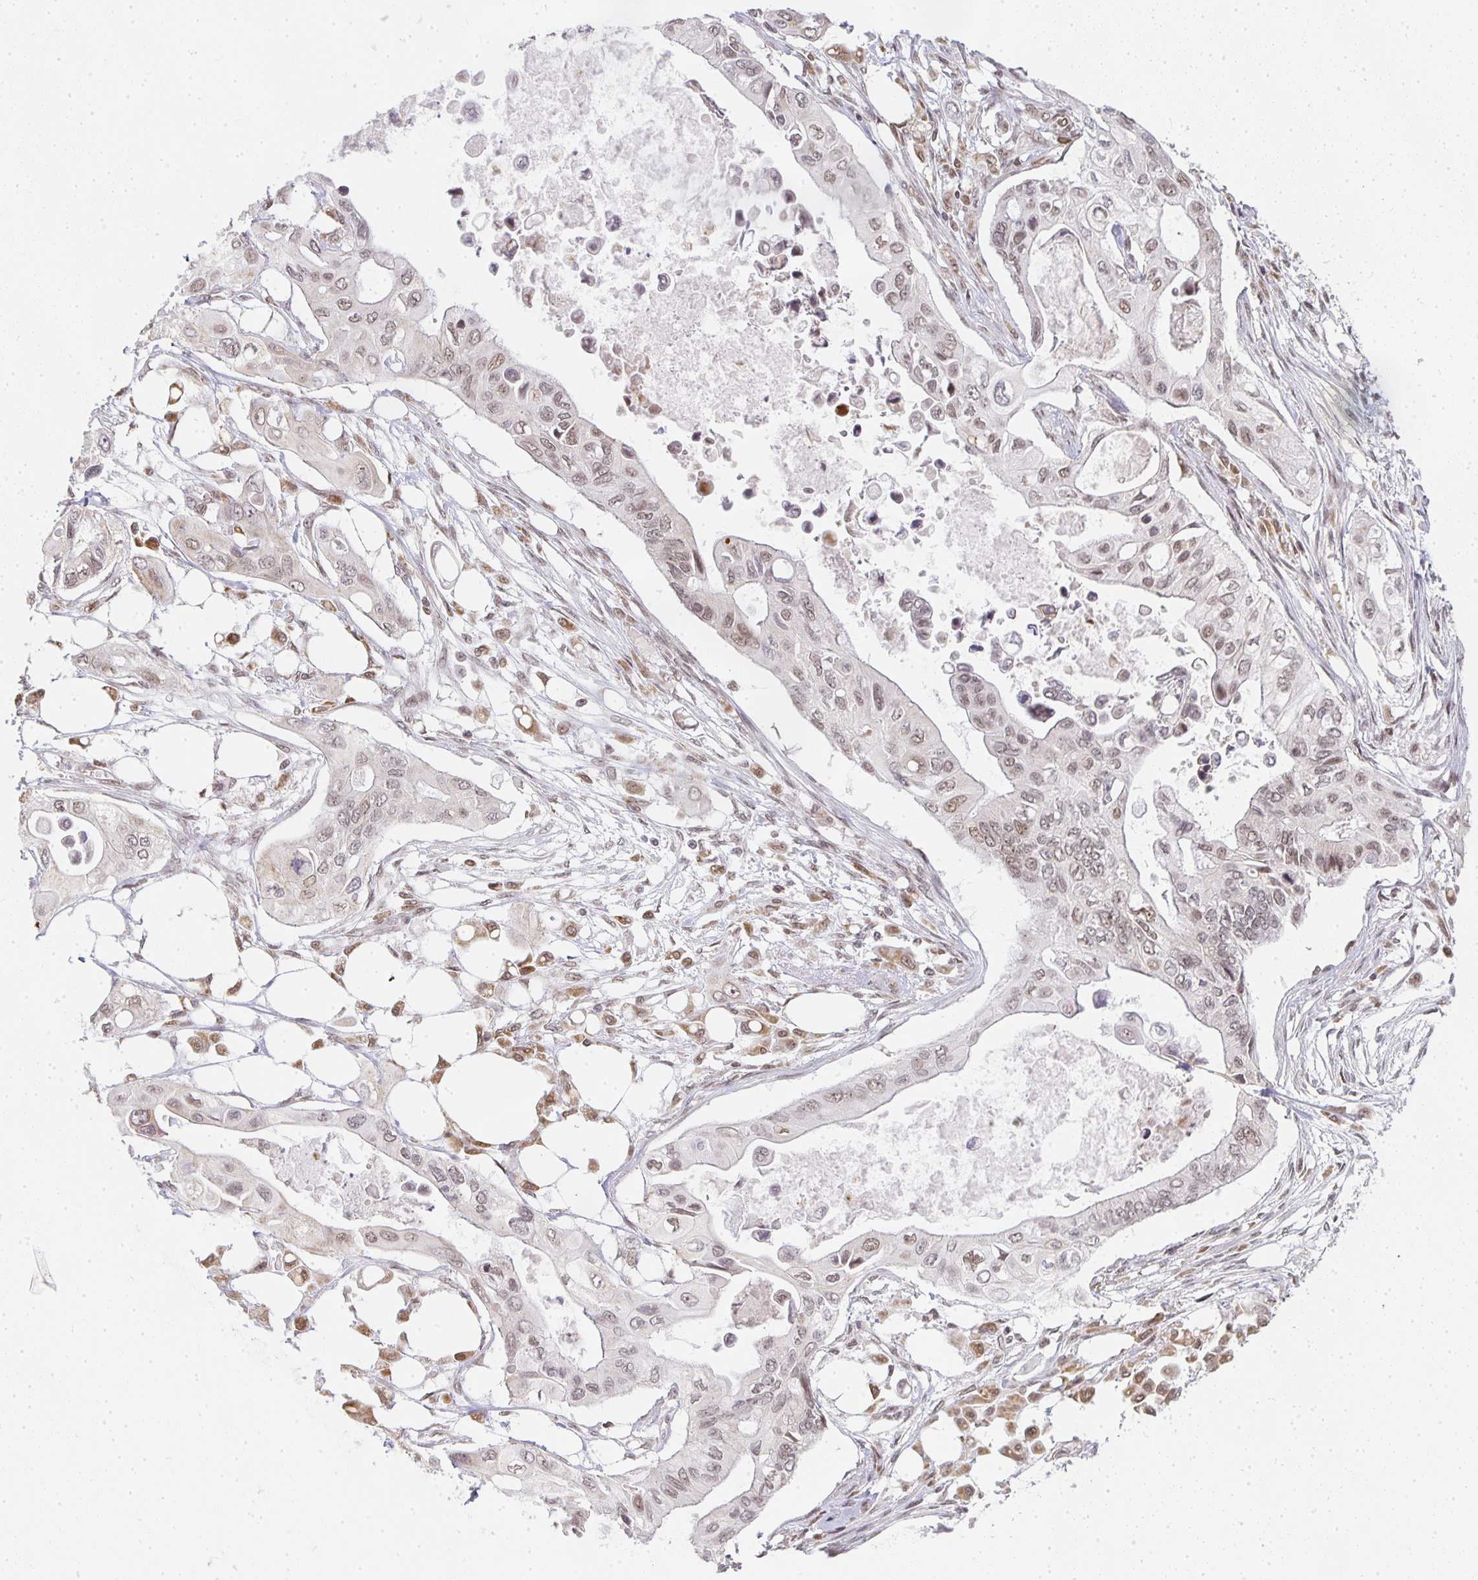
{"staining": {"intensity": "weak", "quantity": ">75%", "location": "nuclear"}, "tissue": "pancreatic cancer", "cell_type": "Tumor cells", "image_type": "cancer", "snomed": [{"axis": "morphology", "description": "Adenocarcinoma, NOS"}, {"axis": "topography", "description": "Pancreas"}], "caption": "Immunohistochemistry (DAB (3,3'-diaminobenzidine)) staining of pancreatic adenocarcinoma shows weak nuclear protein staining in about >75% of tumor cells.", "gene": "SMARCA2", "patient": {"sex": "female", "age": 63}}